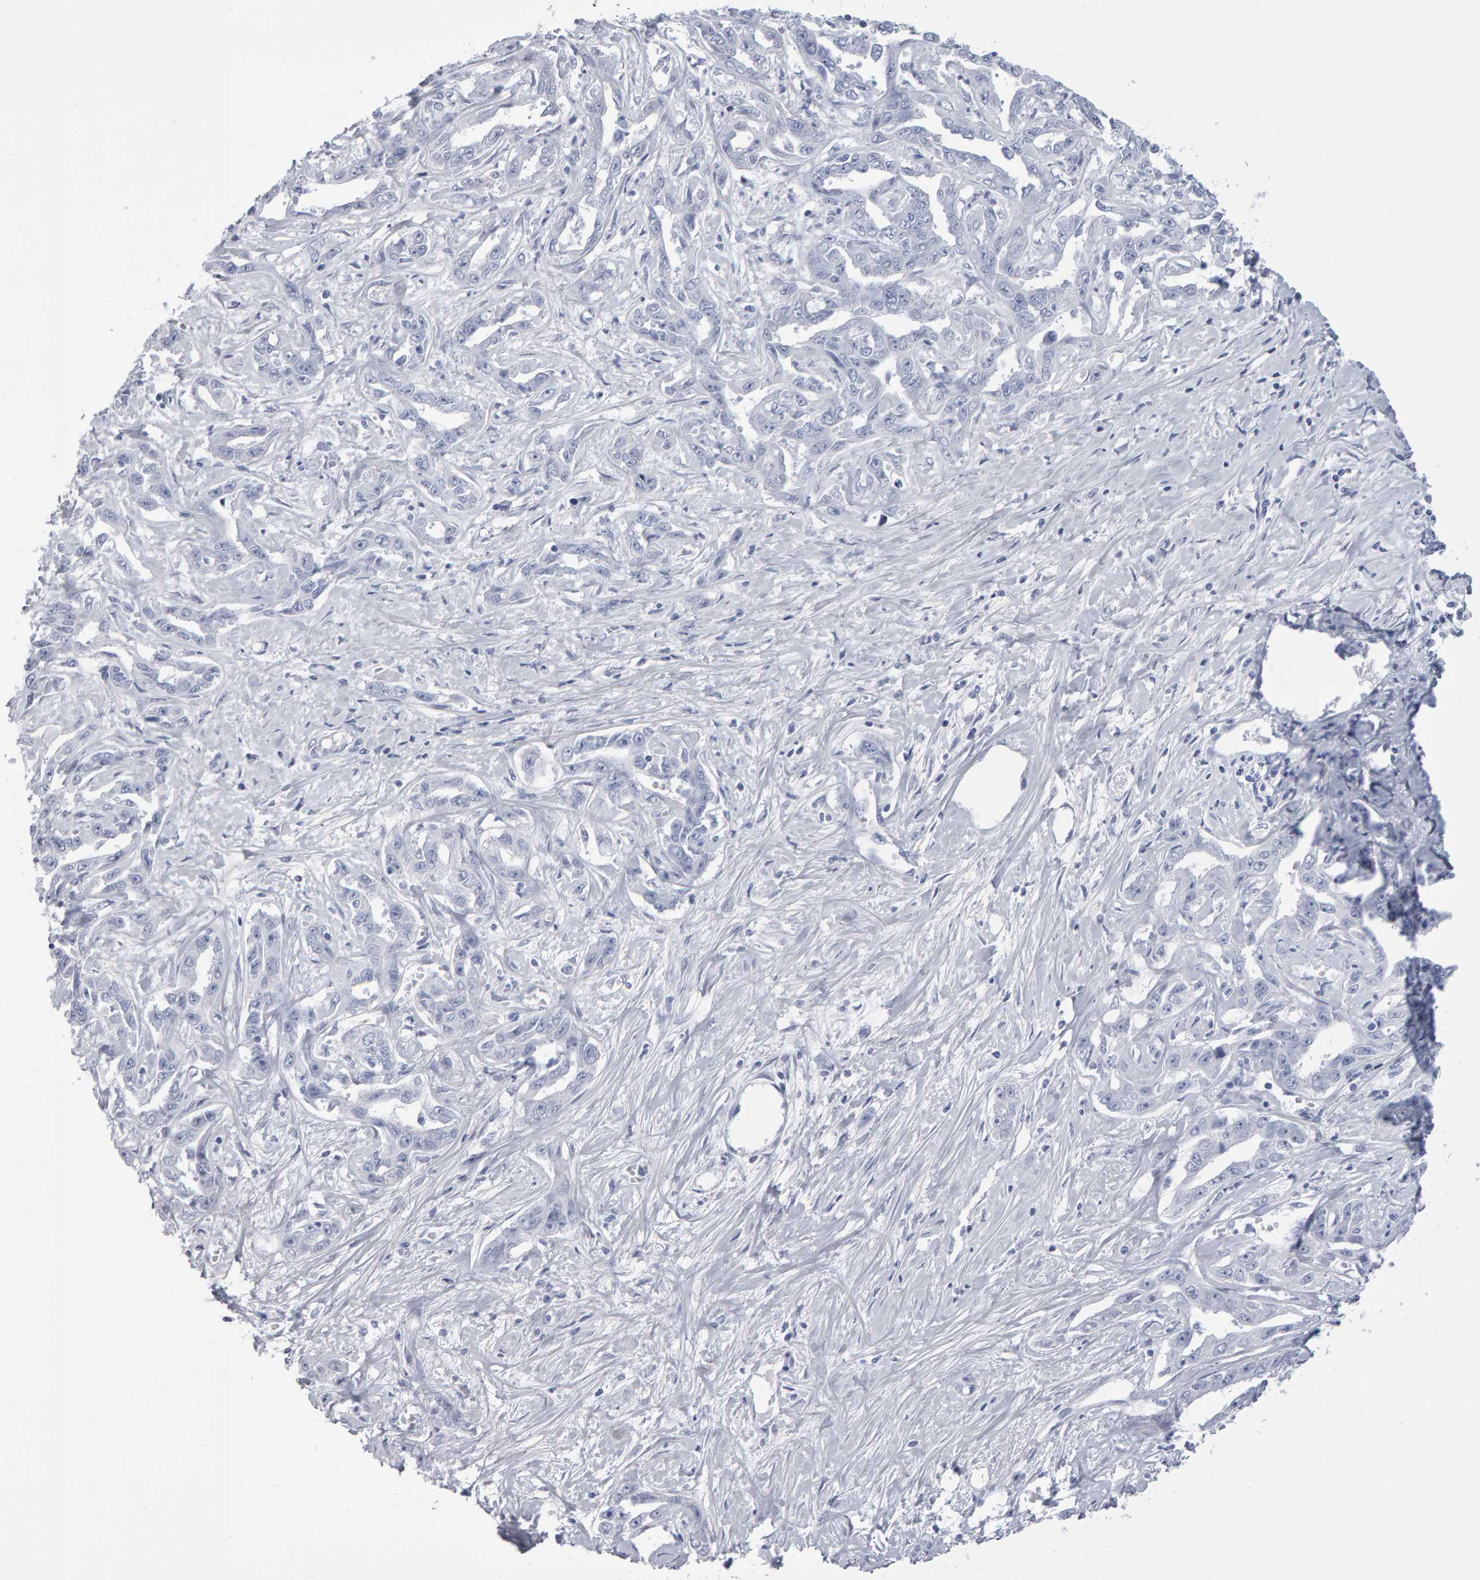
{"staining": {"intensity": "negative", "quantity": "none", "location": "none"}, "tissue": "liver cancer", "cell_type": "Tumor cells", "image_type": "cancer", "snomed": [{"axis": "morphology", "description": "Cholangiocarcinoma"}, {"axis": "topography", "description": "Liver"}], "caption": "An immunohistochemistry histopathology image of cholangiocarcinoma (liver) is shown. There is no staining in tumor cells of cholangiocarcinoma (liver).", "gene": "NCDN", "patient": {"sex": "male", "age": 59}}